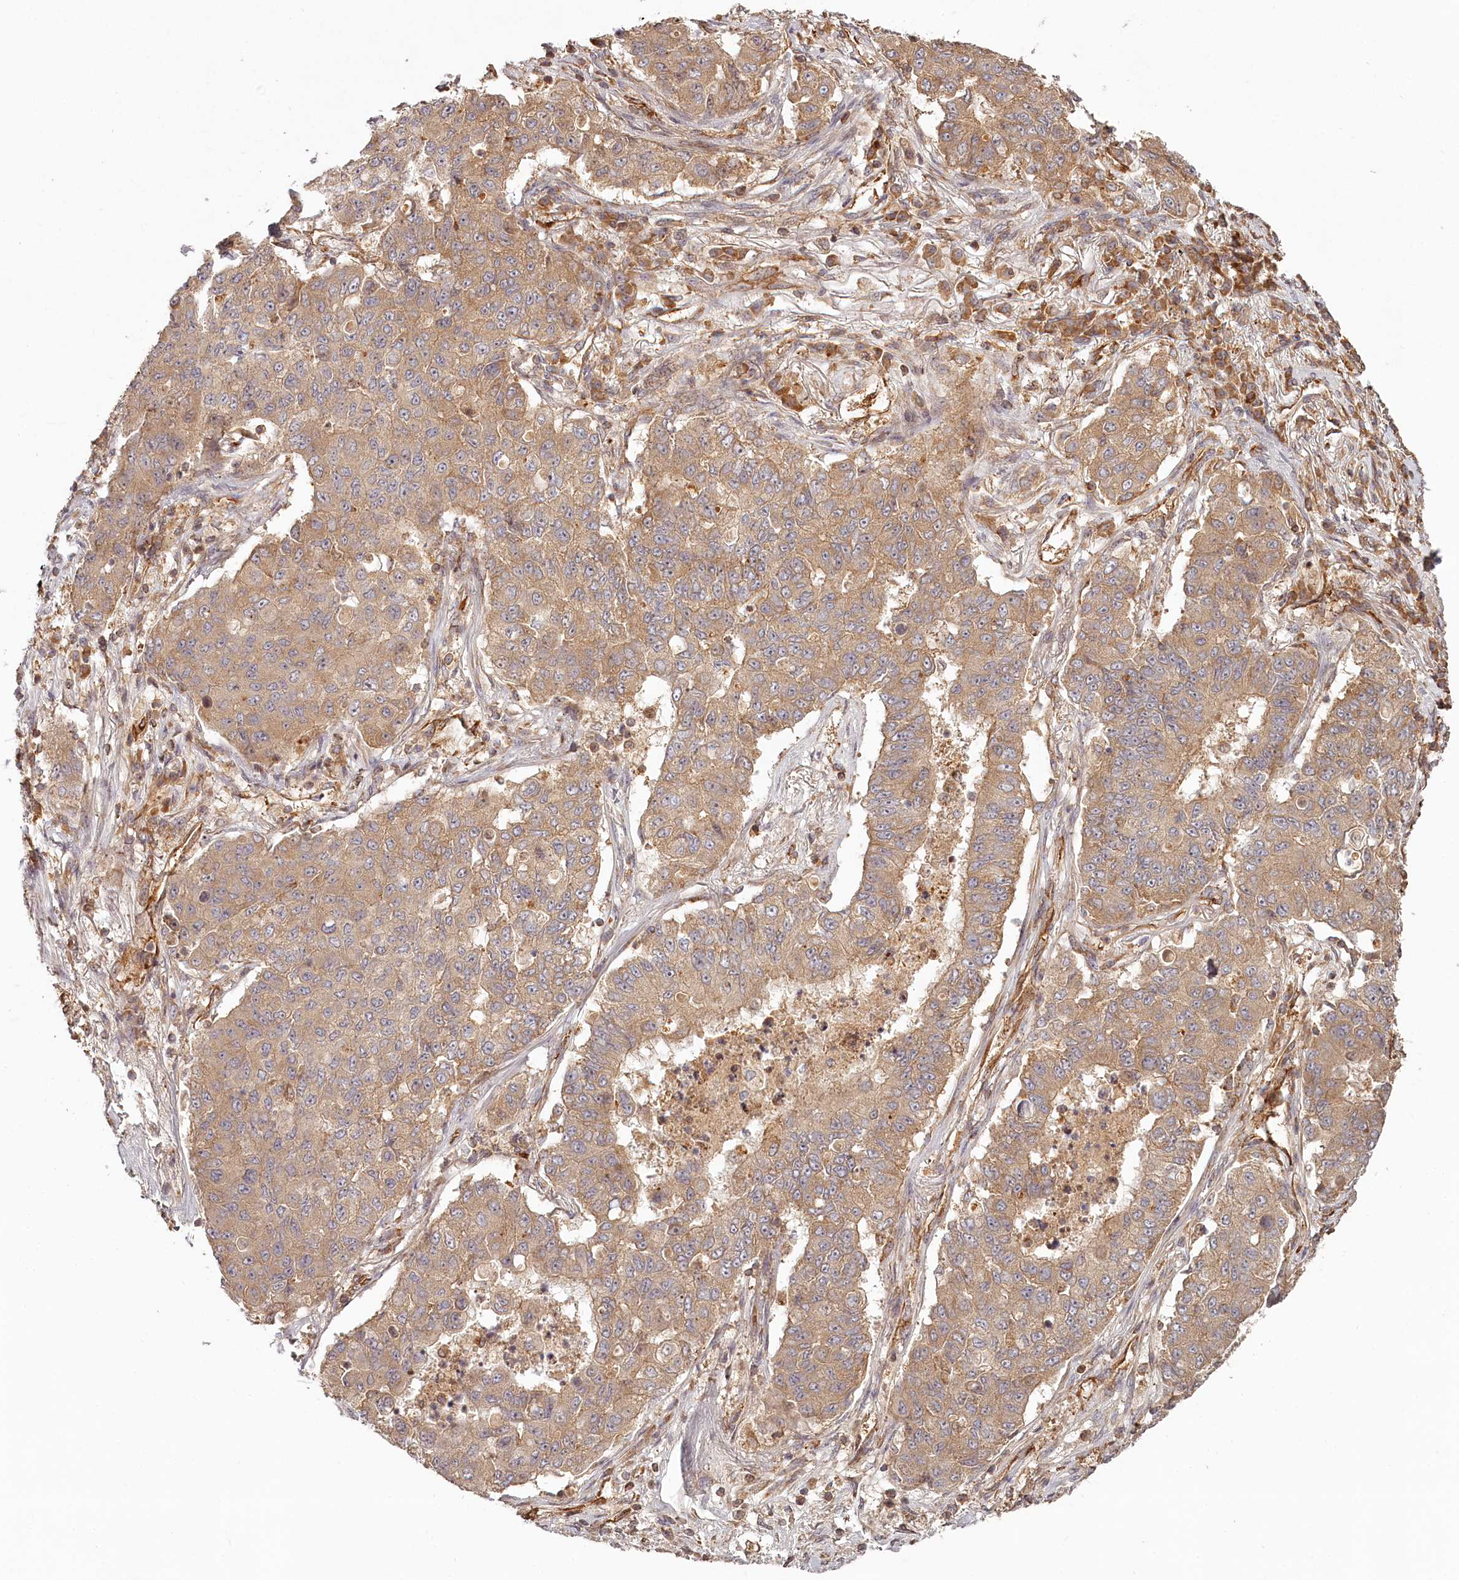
{"staining": {"intensity": "moderate", "quantity": ">75%", "location": "cytoplasmic/membranous"}, "tissue": "lung cancer", "cell_type": "Tumor cells", "image_type": "cancer", "snomed": [{"axis": "morphology", "description": "Squamous cell carcinoma, NOS"}, {"axis": "topography", "description": "Lung"}], "caption": "Immunohistochemical staining of lung cancer (squamous cell carcinoma) shows medium levels of moderate cytoplasmic/membranous positivity in about >75% of tumor cells.", "gene": "TMIE", "patient": {"sex": "male", "age": 74}}